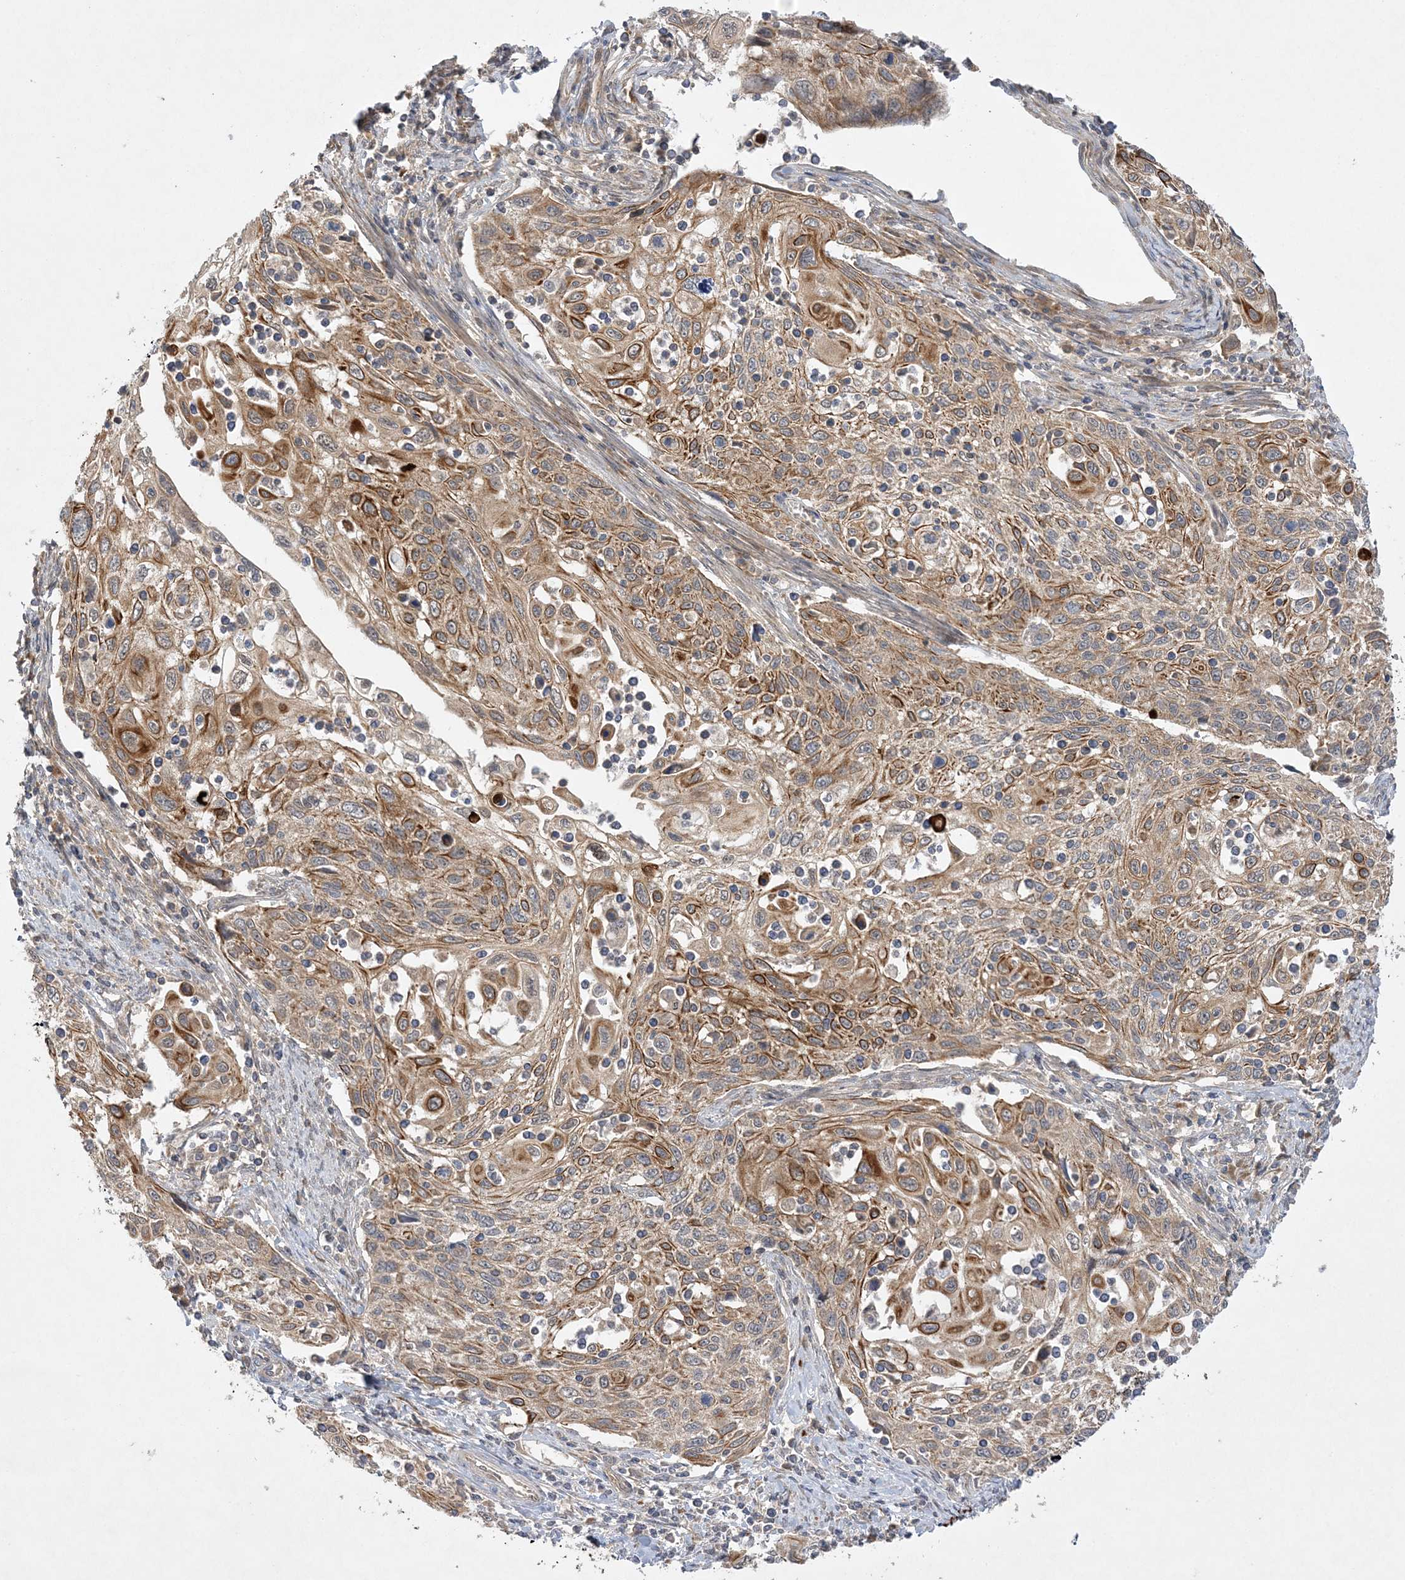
{"staining": {"intensity": "strong", "quantity": "<25%", "location": "cytoplasmic/membranous"}, "tissue": "cervical cancer", "cell_type": "Tumor cells", "image_type": "cancer", "snomed": [{"axis": "morphology", "description": "Squamous cell carcinoma, NOS"}, {"axis": "topography", "description": "Cervix"}], "caption": "A high-resolution histopathology image shows IHC staining of squamous cell carcinoma (cervical), which reveals strong cytoplasmic/membranous staining in approximately <25% of tumor cells.", "gene": "MMADHC", "patient": {"sex": "female", "age": 70}}